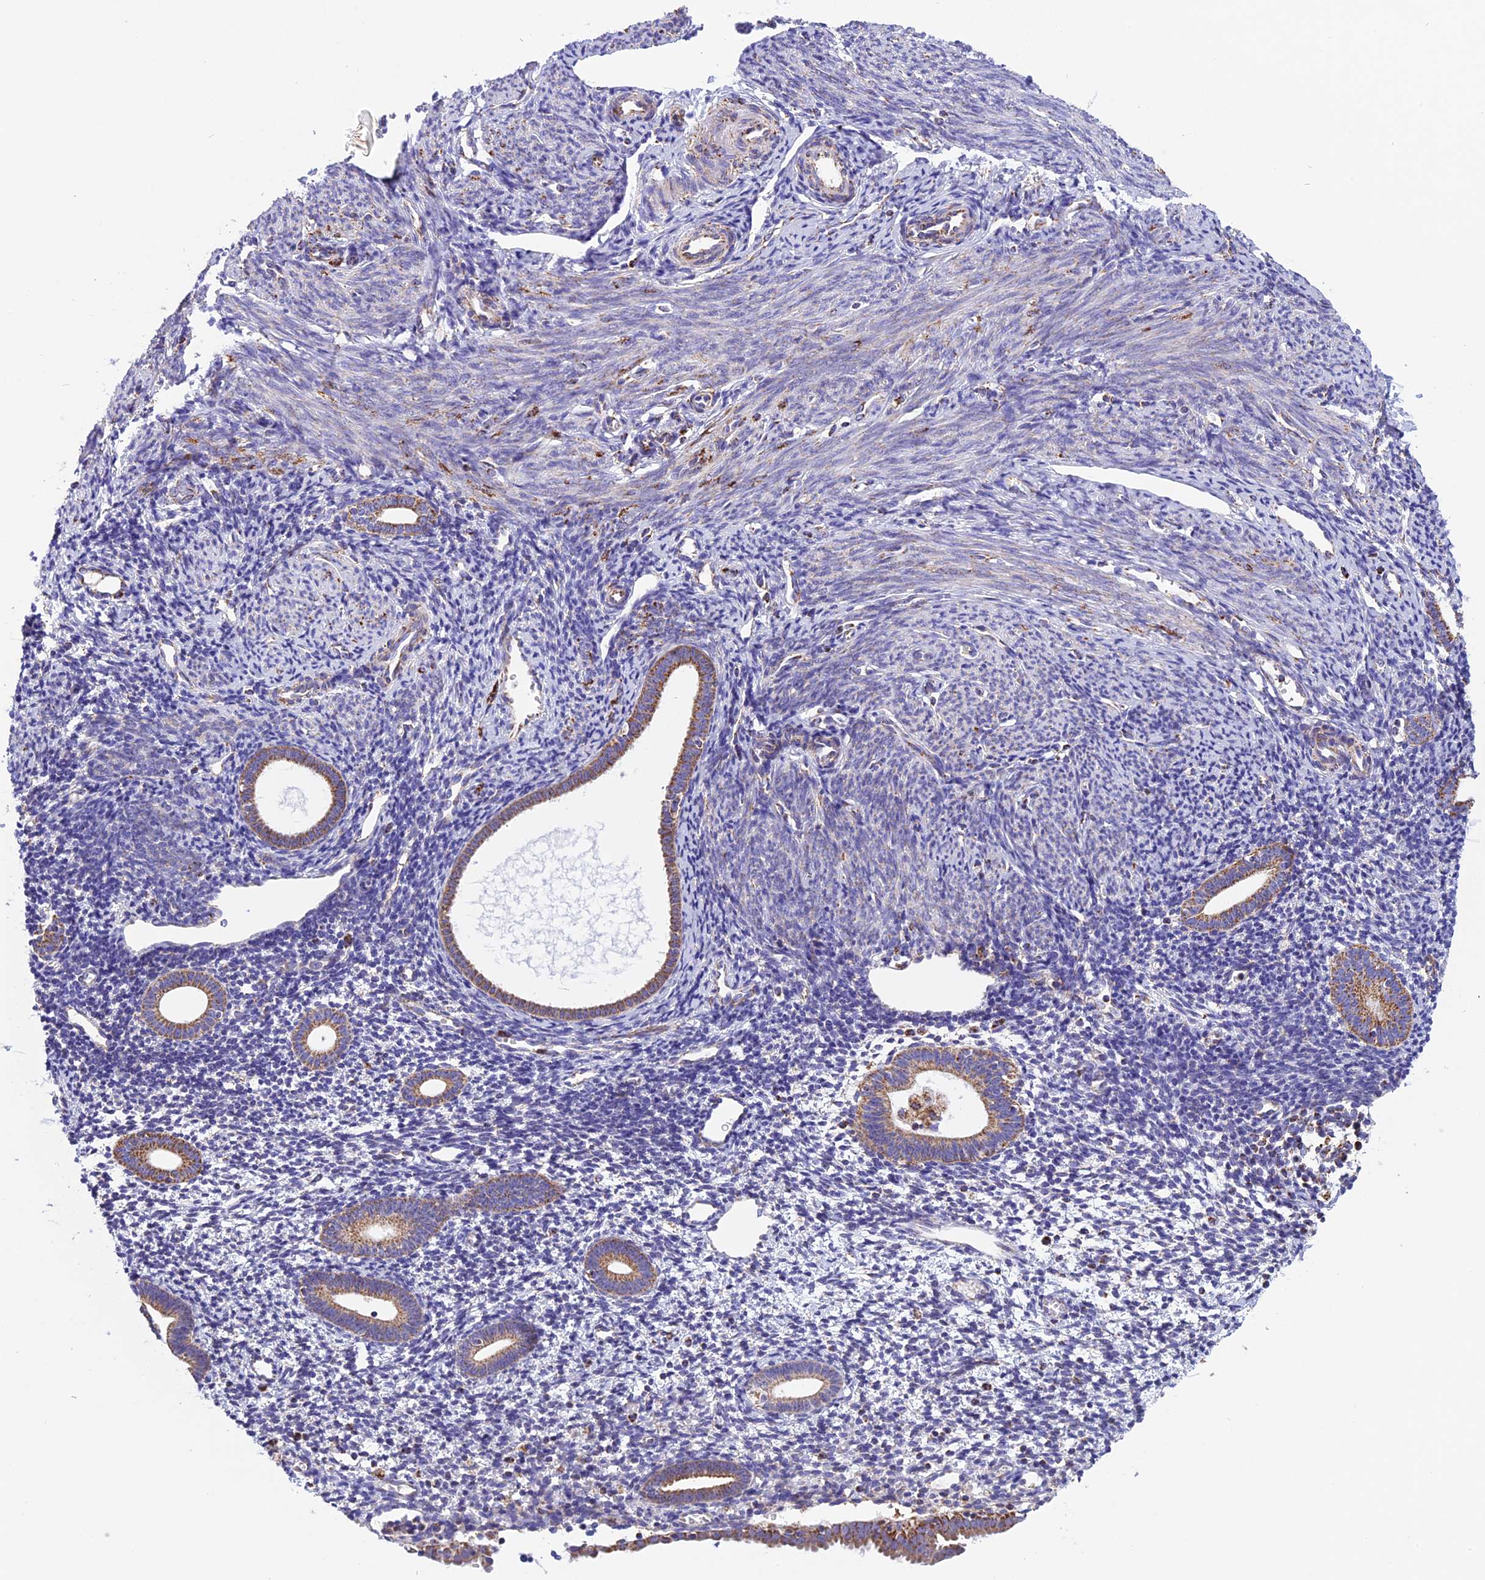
{"staining": {"intensity": "moderate", "quantity": "<25%", "location": "cytoplasmic/membranous"}, "tissue": "endometrium", "cell_type": "Cells in endometrial stroma", "image_type": "normal", "snomed": [{"axis": "morphology", "description": "Normal tissue, NOS"}, {"axis": "topography", "description": "Endometrium"}], "caption": "A brown stain labels moderate cytoplasmic/membranous staining of a protein in cells in endometrial stroma of benign endometrium.", "gene": "KCNG1", "patient": {"sex": "female", "age": 56}}